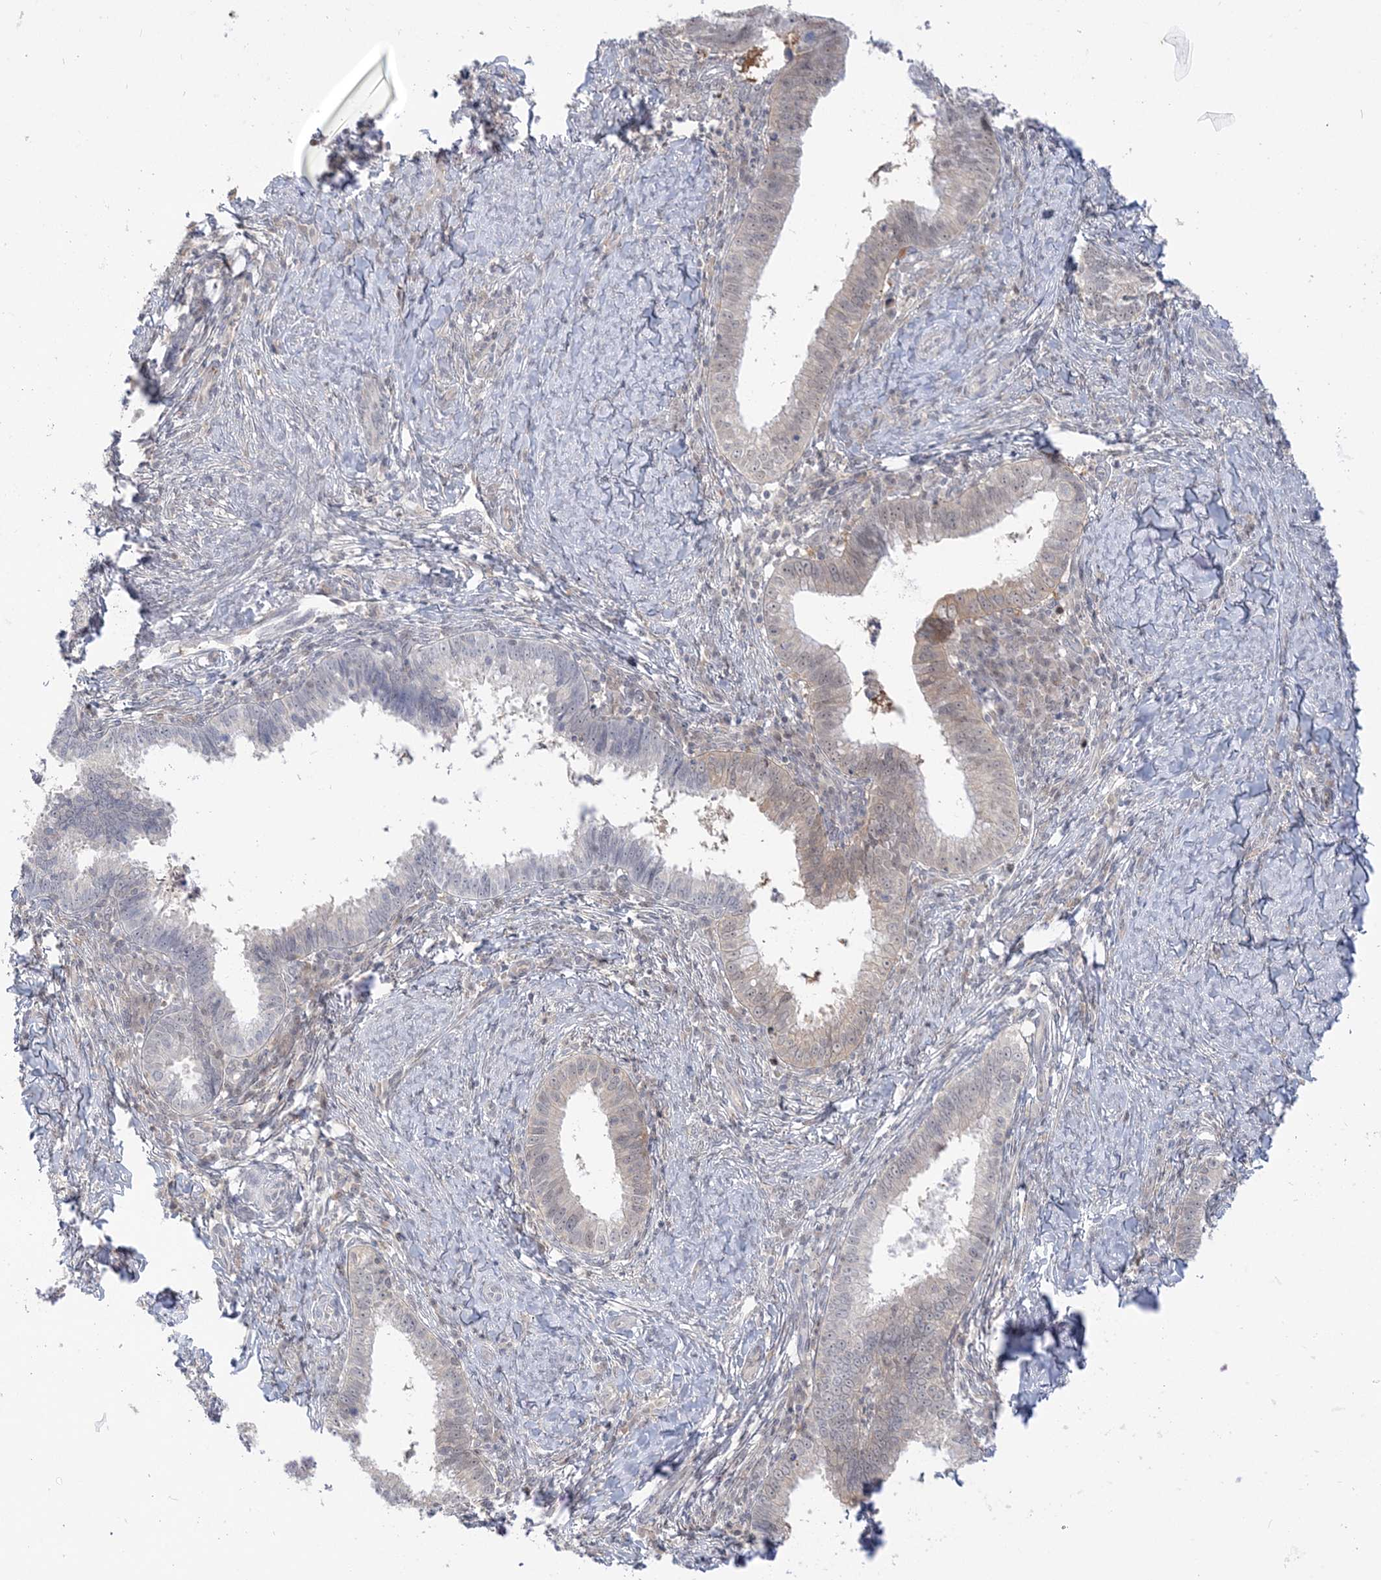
{"staining": {"intensity": "weak", "quantity": "<25%", "location": "cytoplasmic/membranous,nuclear"}, "tissue": "cervical cancer", "cell_type": "Tumor cells", "image_type": "cancer", "snomed": [{"axis": "morphology", "description": "Adenocarcinoma, NOS"}, {"axis": "topography", "description": "Cervix"}], "caption": "Human adenocarcinoma (cervical) stained for a protein using IHC reveals no staining in tumor cells.", "gene": "THADA", "patient": {"sex": "female", "age": 36}}